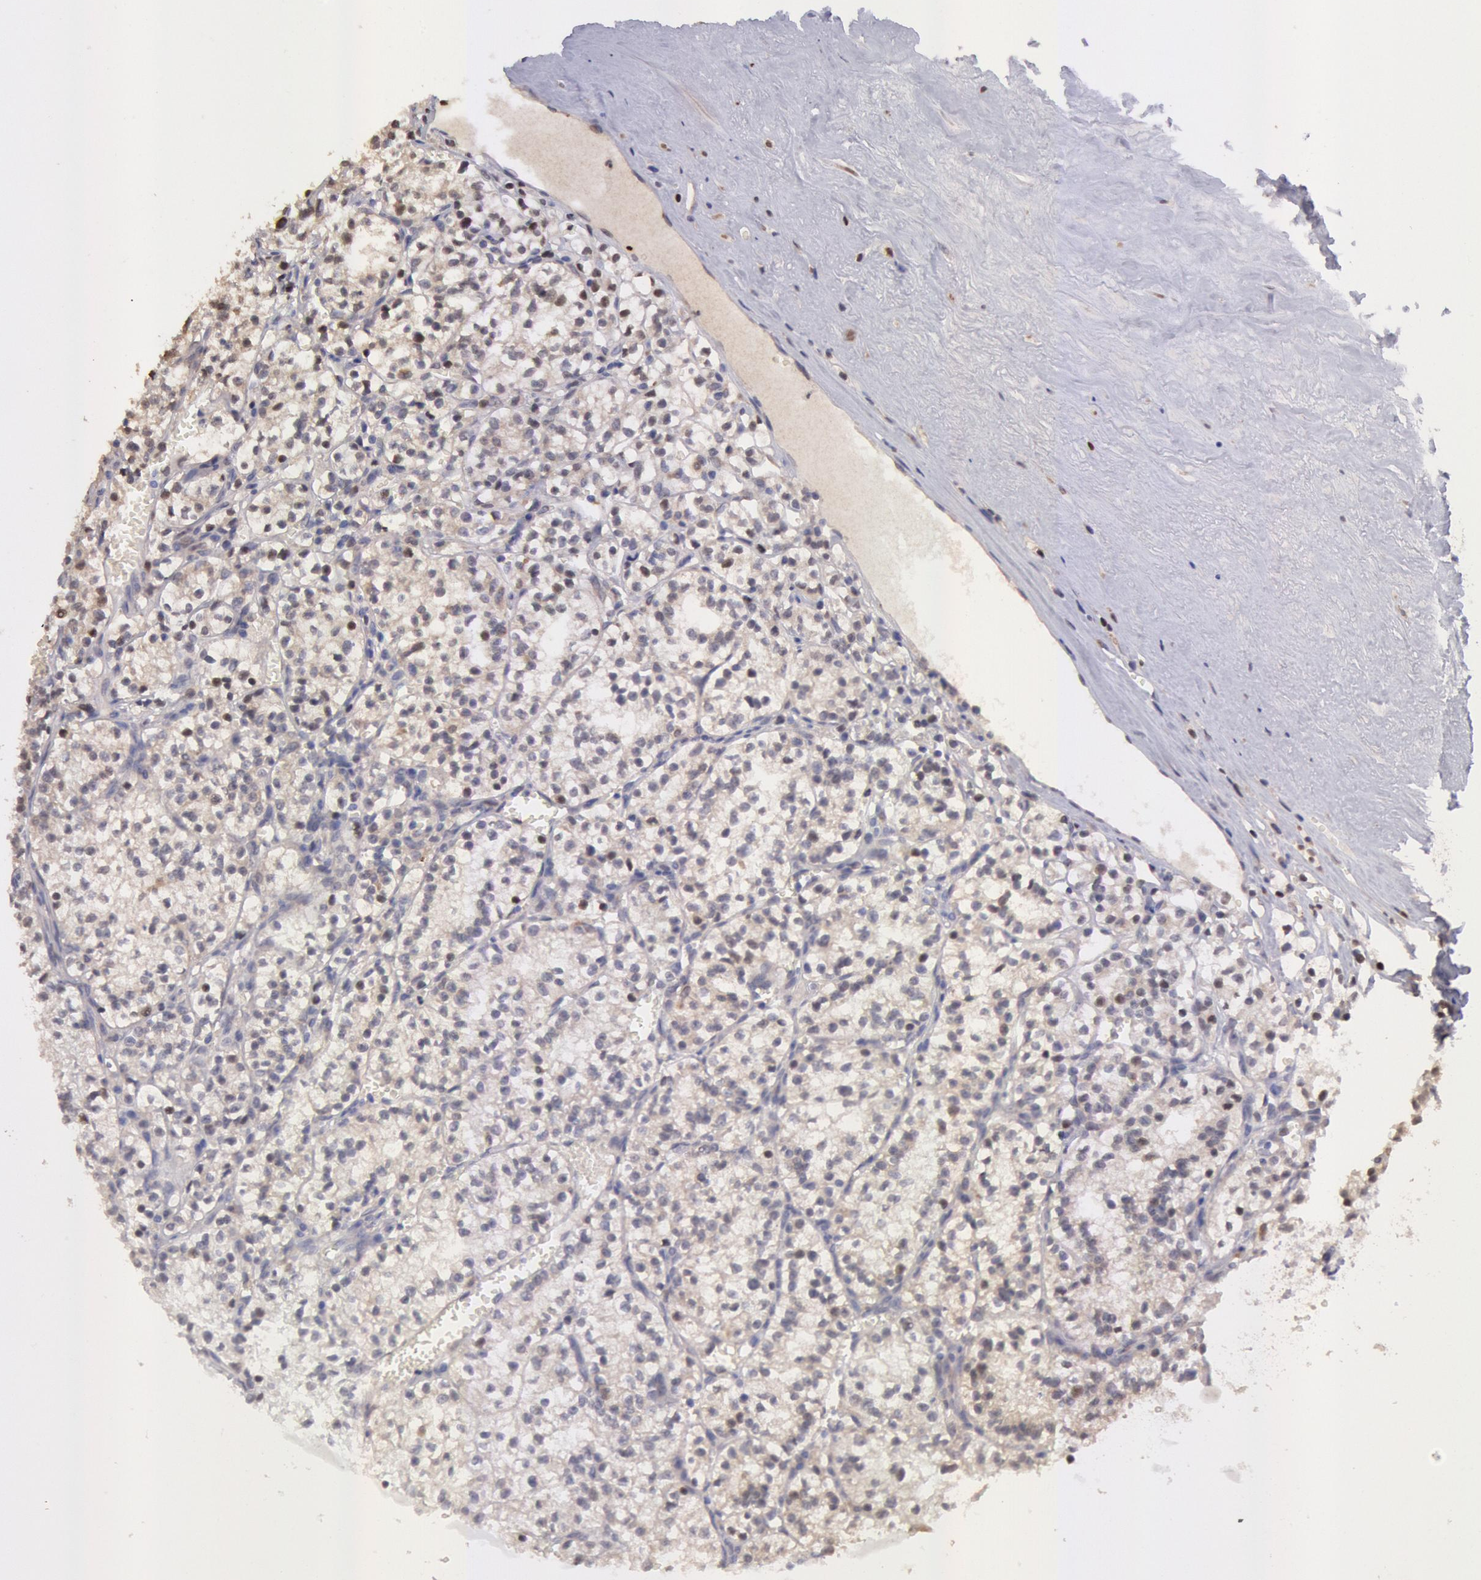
{"staining": {"intensity": "weak", "quantity": "25%-75%", "location": "cytoplasmic/membranous"}, "tissue": "renal cancer", "cell_type": "Tumor cells", "image_type": "cancer", "snomed": [{"axis": "morphology", "description": "Adenocarcinoma, NOS"}, {"axis": "topography", "description": "Kidney"}], "caption": "Immunohistochemistry (IHC) of renal cancer exhibits low levels of weak cytoplasmic/membranous positivity in approximately 25%-75% of tumor cells.", "gene": "COMT", "patient": {"sex": "male", "age": 61}}